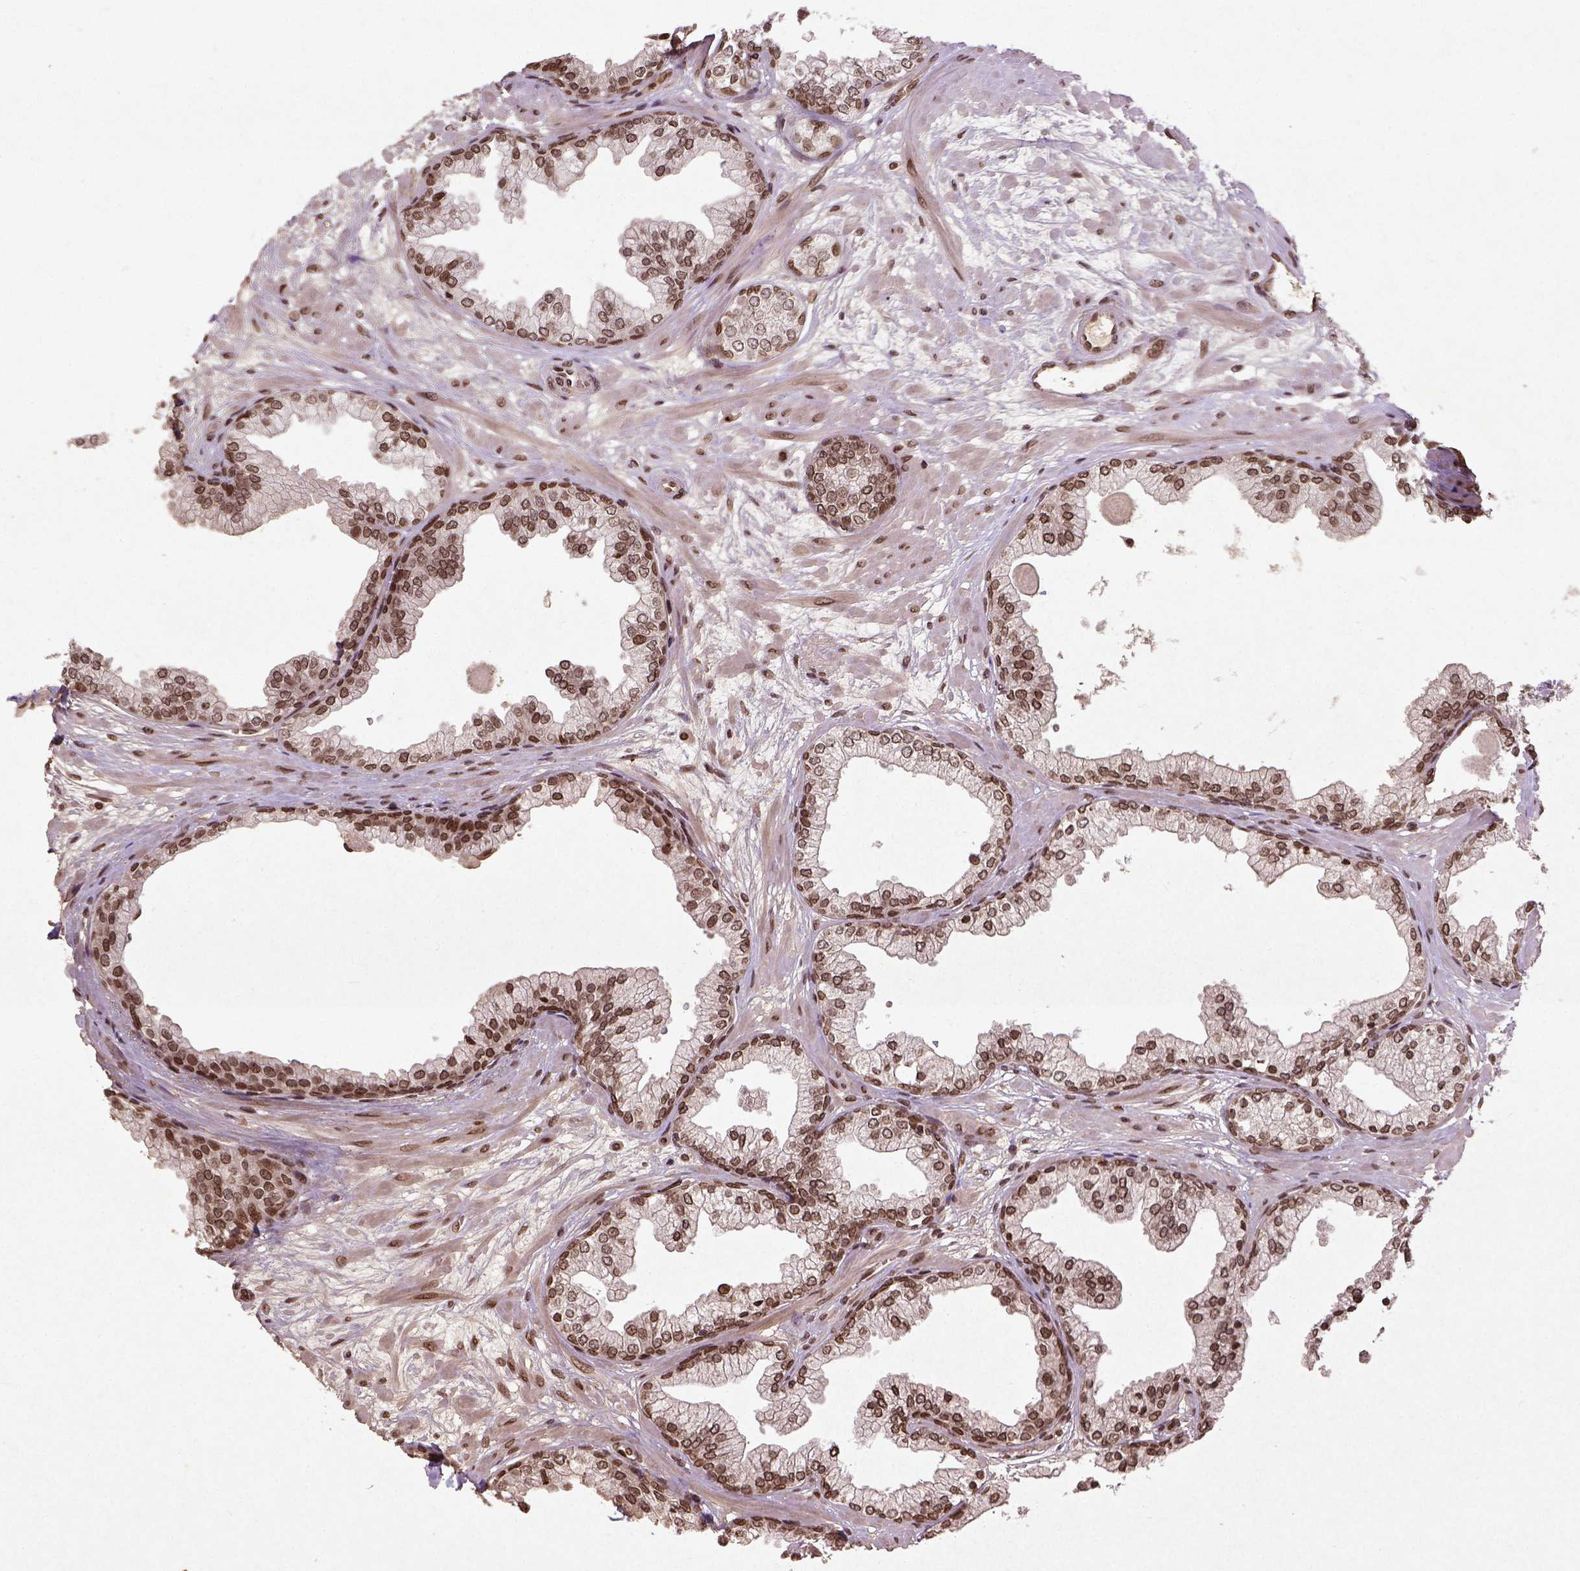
{"staining": {"intensity": "moderate", "quantity": ">75%", "location": "nuclear"}, "tissue": "prostate", "cell_type": "Glandular cells", "image_type": "normal", "snomed": [{"axis": "morphology", "description": "Normal tissue, NOS"}, {"axis": "topography", "description": "Prostate"}, {"axis": "topography", "description": "Peripheral nerve tissue"}], "caption": "The immunohistochemical stain shows moderate nuclear positivity in glandular cells of unremarkable prostate.", "gene": "BANF1", "patient": {"sex": "male", "age": 61}}